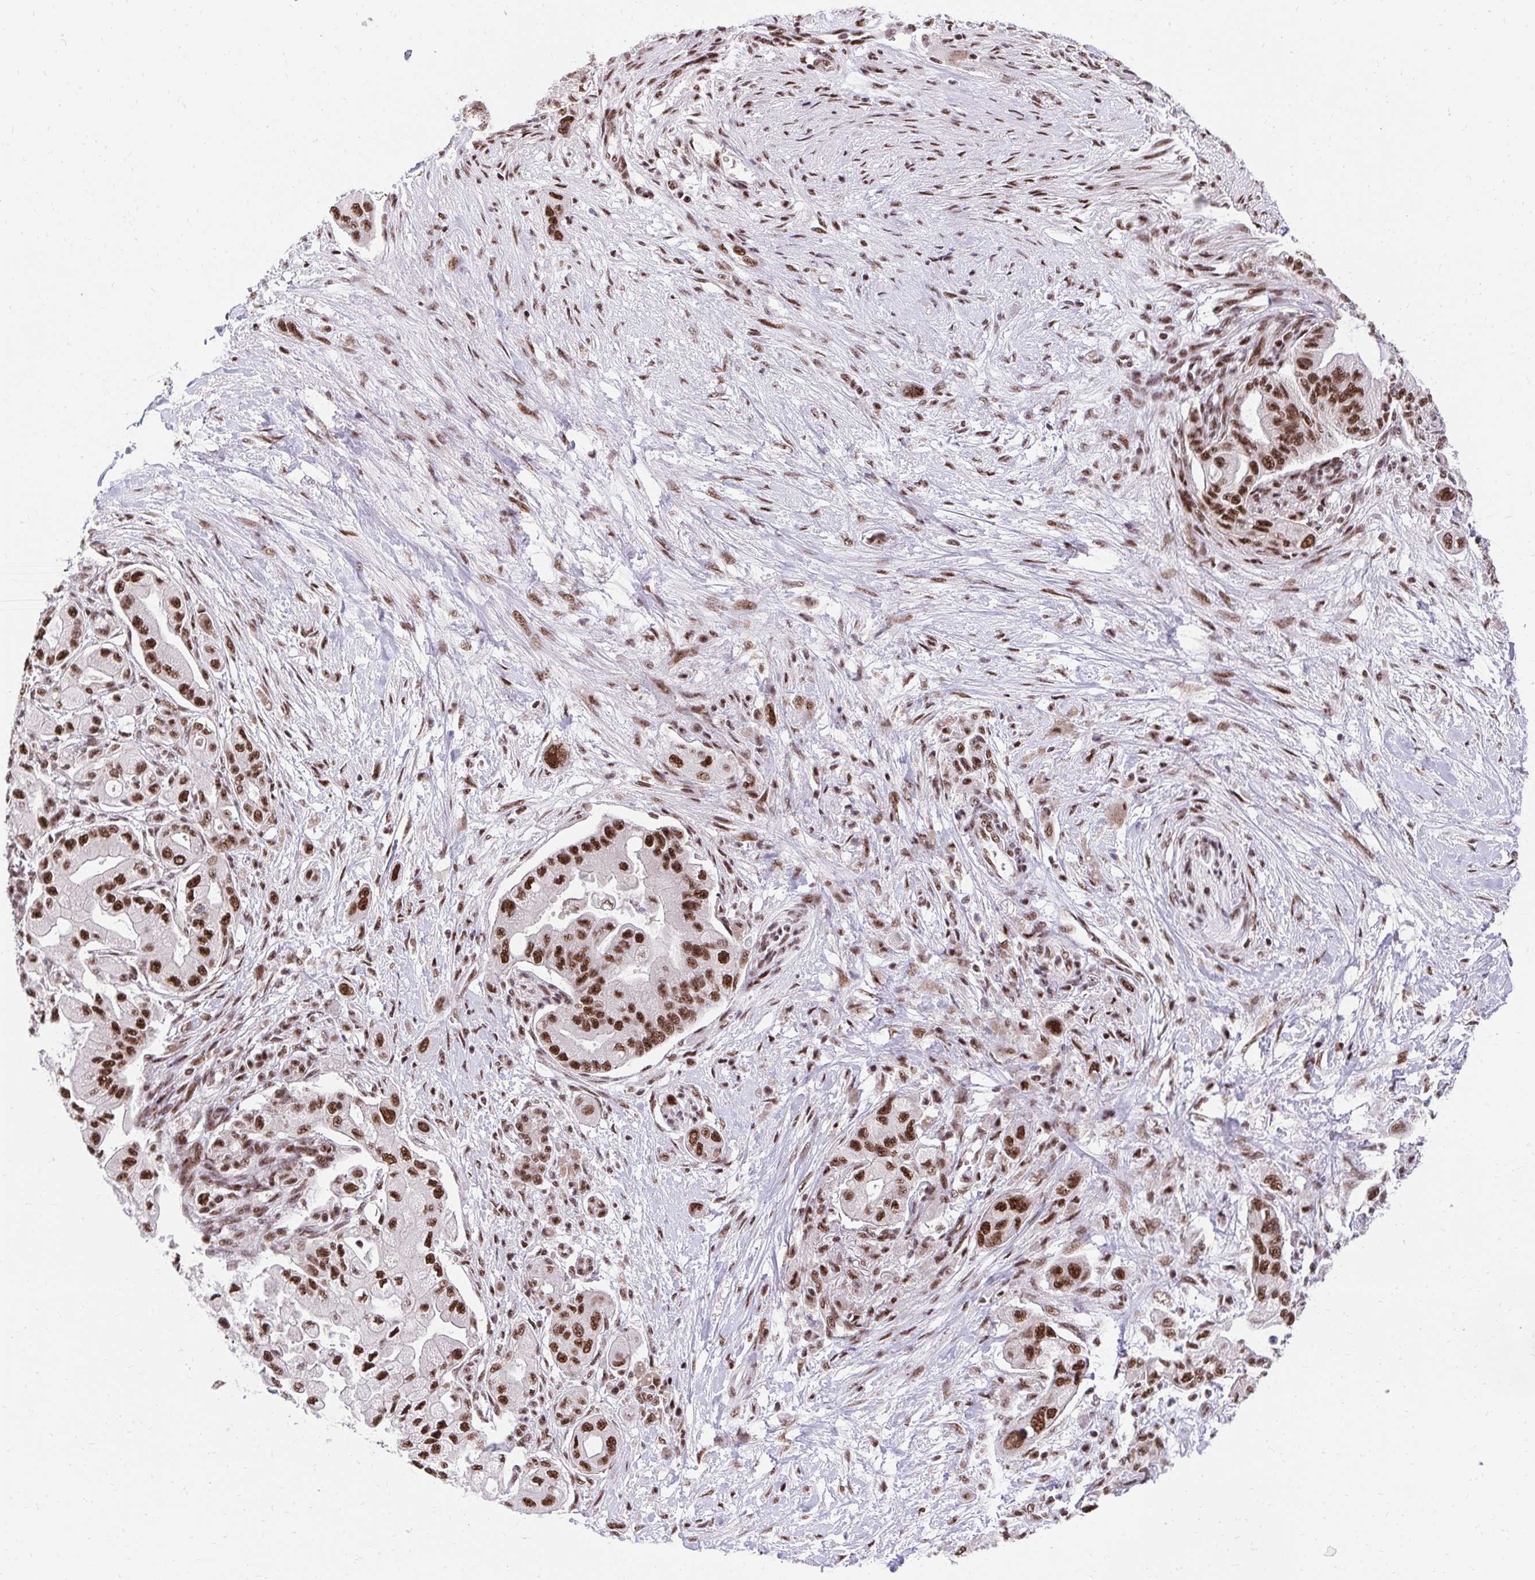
{"staining": {"intensity": "strong", "quantity": ">75%", "location": "nuclear"}, "tissue": "pancreatic cancer", "cell_type": "Tumor cells", "image_type": "cancer", "snomed": [{"axis": "morphology", "description": "Adenocarcinoma, NOS"}, {"axis": "topography", "description": "Pancreas"}], "caption": "About >75% of tumor cells in pancreatic adenocarcinoma exhibit strong nuclear protein positivity as visualized by brown immunohistochemical staining.", "gene": "SYNE4", "patient": {"sex": "male", "age": 57}}